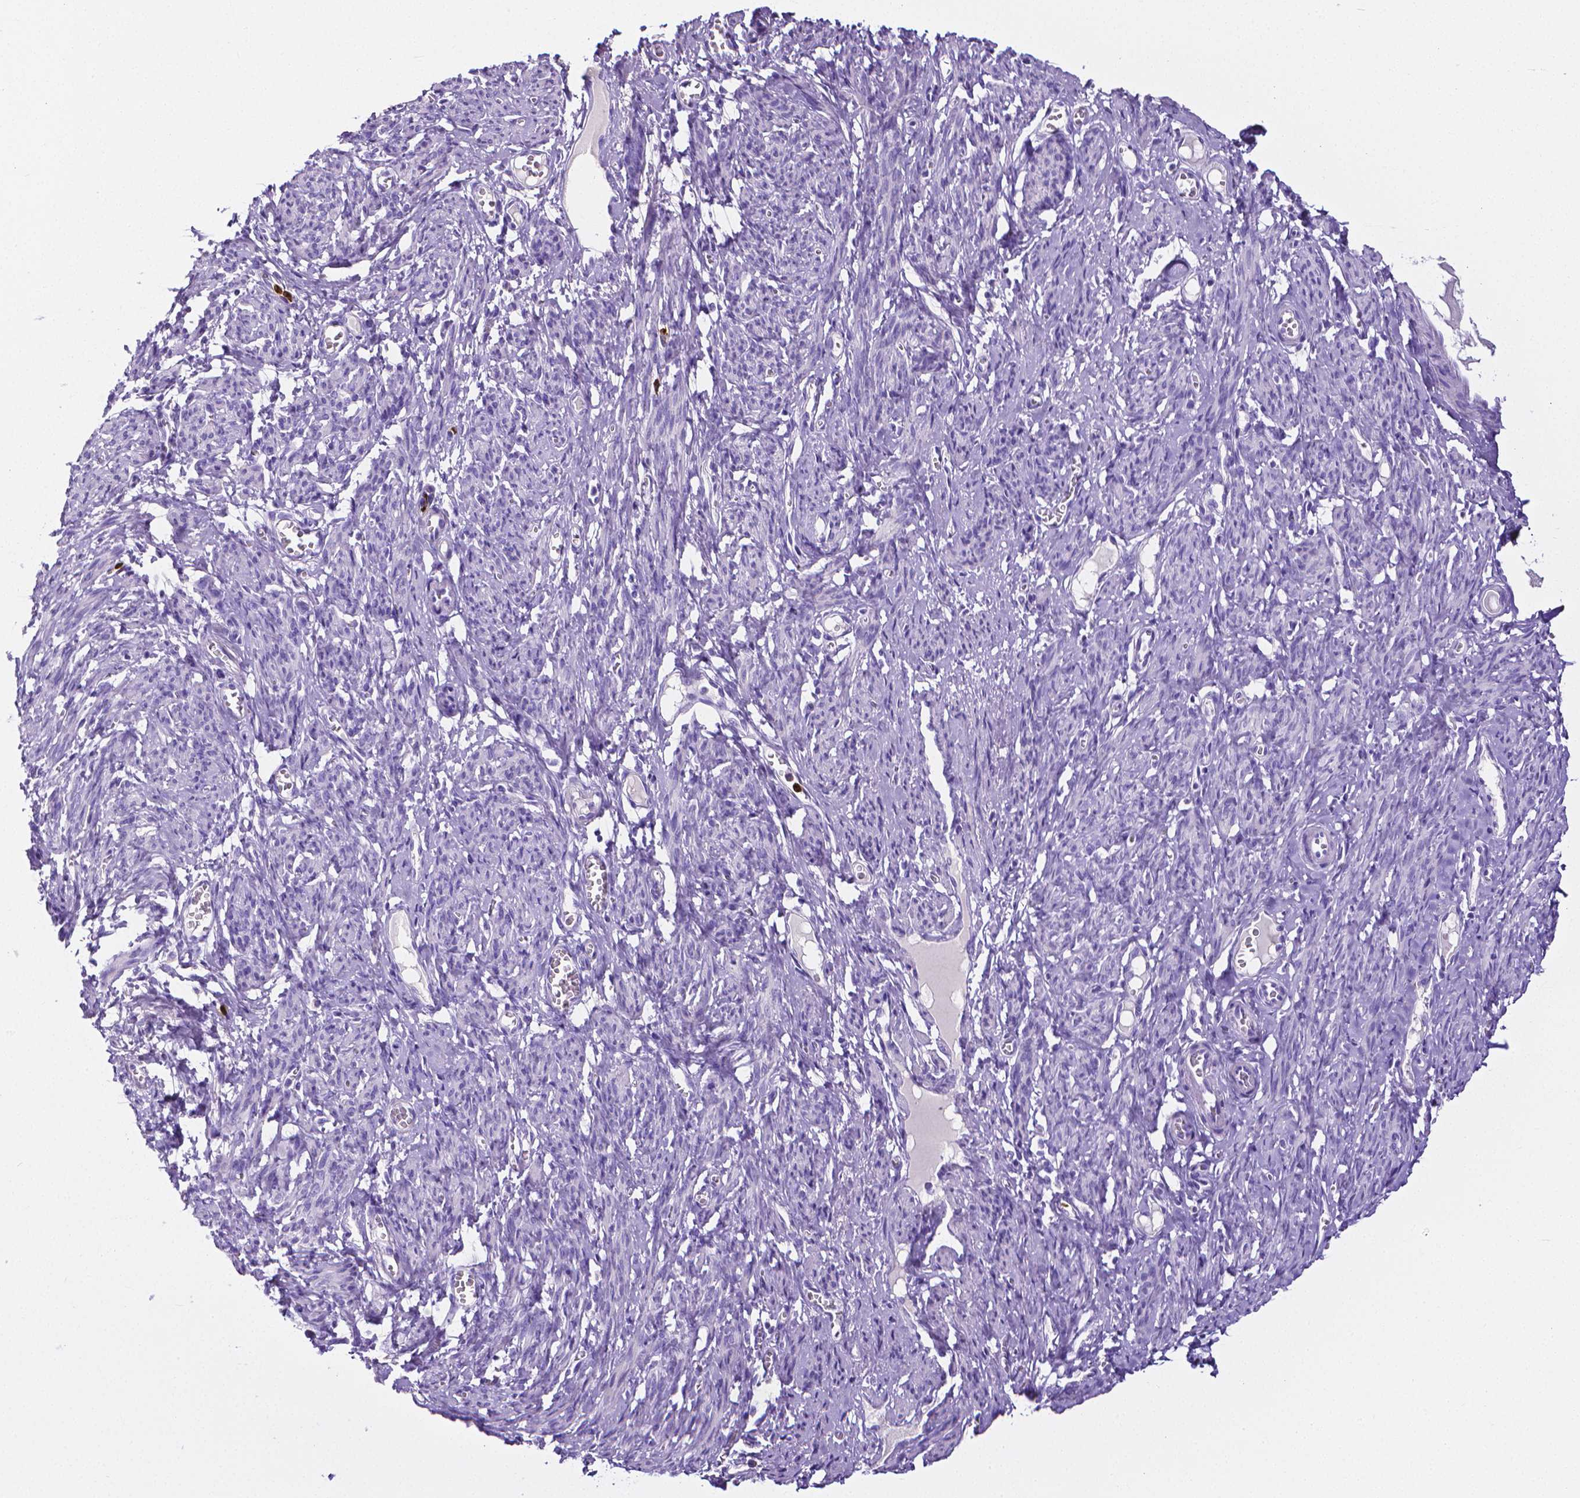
{"staining": {"intensity": "negative", "quantity": "none", "location": "none"}, "tissue": "smooth muscle", "cell_type": "Smooth muscle cells", "image_type": "normal", "snomed": [{"axis": "morphology", "description": "Normal tissue, NOS"}, {"axis": "topography", "description": "Smooth muscle"}], "caption": "Smooth muscle cells show no significant positivity in benign smooth muscle. (DAB immunohistochemistry visualized using brightfield microscopy, high magnification).", "gene": "MMP9", "patient": {"sex": "female", "age": 65}}